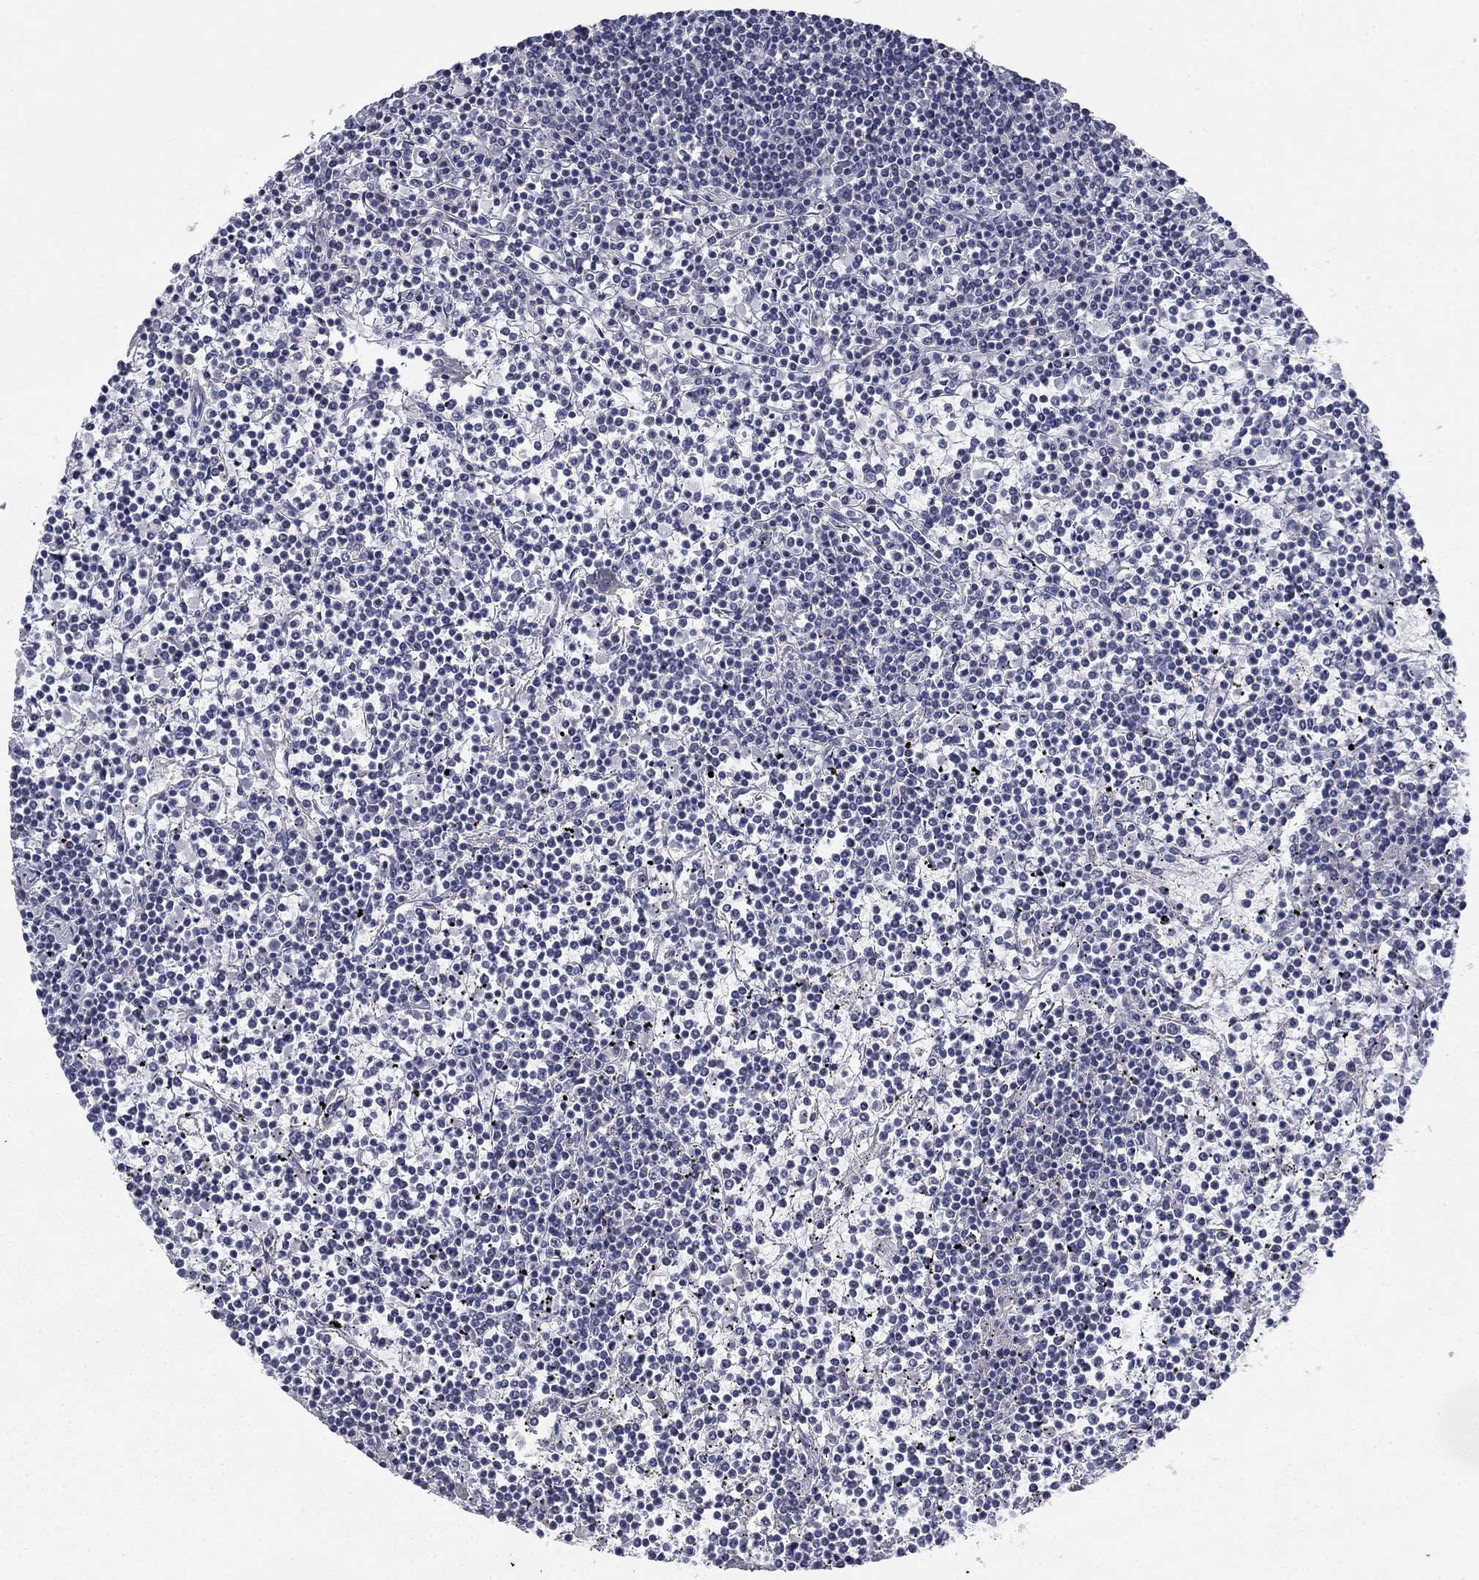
{"staining": {"intensity": "negative", "quantity": "none", "location": "none"}, "tissue": "lymphoma", "cell_type": "Tumor cells", "image_type": "cancer", "snomed": [{"axis": "morphology", "description": "Malignant lymphoma, non-Hodgkin's type, Low grade"}, {"axis": "topography", "description": "Spleen"}], "caption": "Tumor cells are negative for brown protein staining in low-grade malignant lymphoma, non-Hodgkin's type.", "gene": "GRK7", "patient": {"sex": "female", "age": 19}}